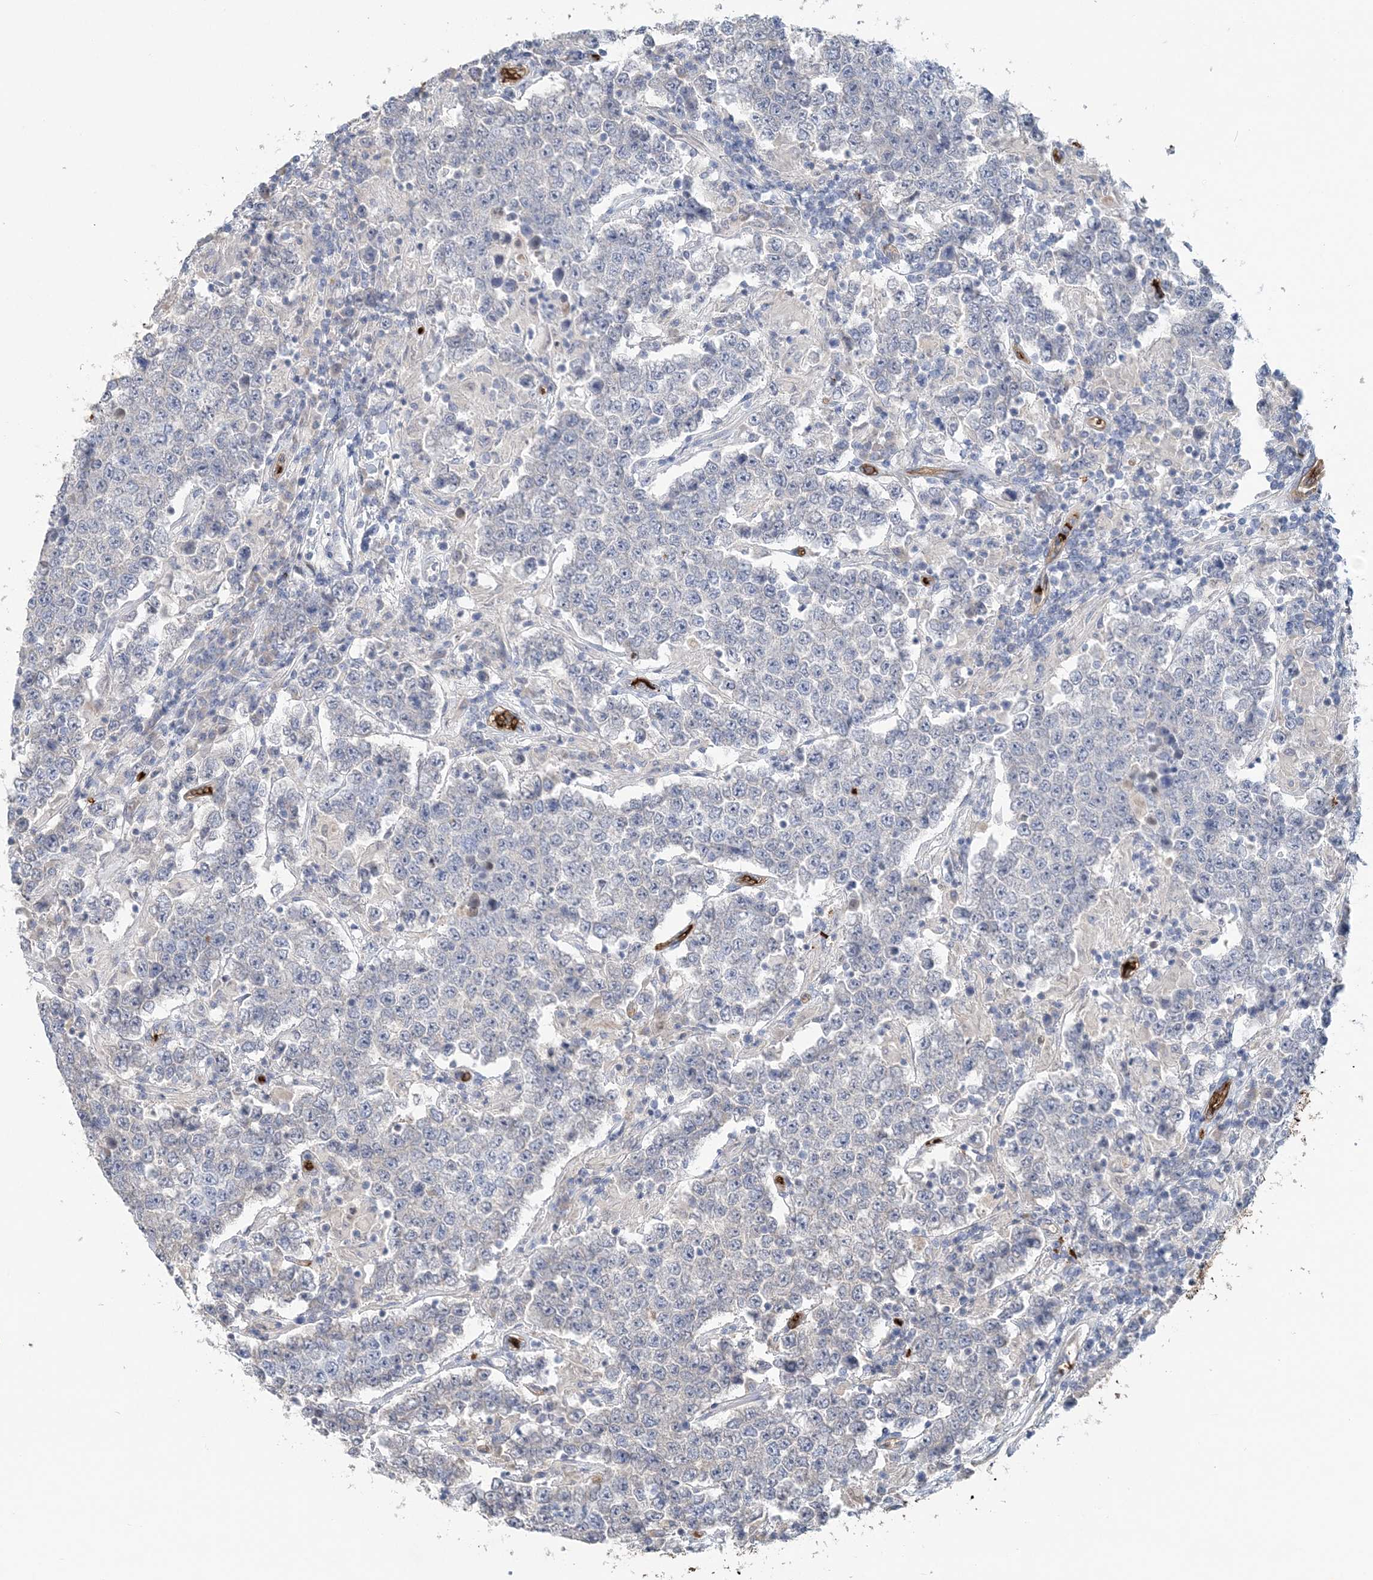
{"staining": {"intensity": "negative", "quantity": "none", "location": "none"}, "tissue": "testis cancer", "cell_type": "Tumor cells", "image_type": "cancer", "snomed": [{"axis": "morphology", "description": "Normal tissue, NOS"}, {"axis": "morphology", "description": "Urothelial carcinoma, High grade"}, {"axis": "morphology", "description": "Seminoma, NOS"}, {"axis": "morphology", "description": "Carcinoma, Embryonal, NOS"}, {"axis": "topography", "description": "Urinary bladder"}, {"axis": "topography", "description": "Testis"}], "caption": "A histopathology image of human testis urothelial carcinoma (high-grade) is negative for staining in tumor cells. (DAB IHC with hematoxylin counter stain).", "gene": "HBD", "patient": {"sex": "male", "age": 41}}